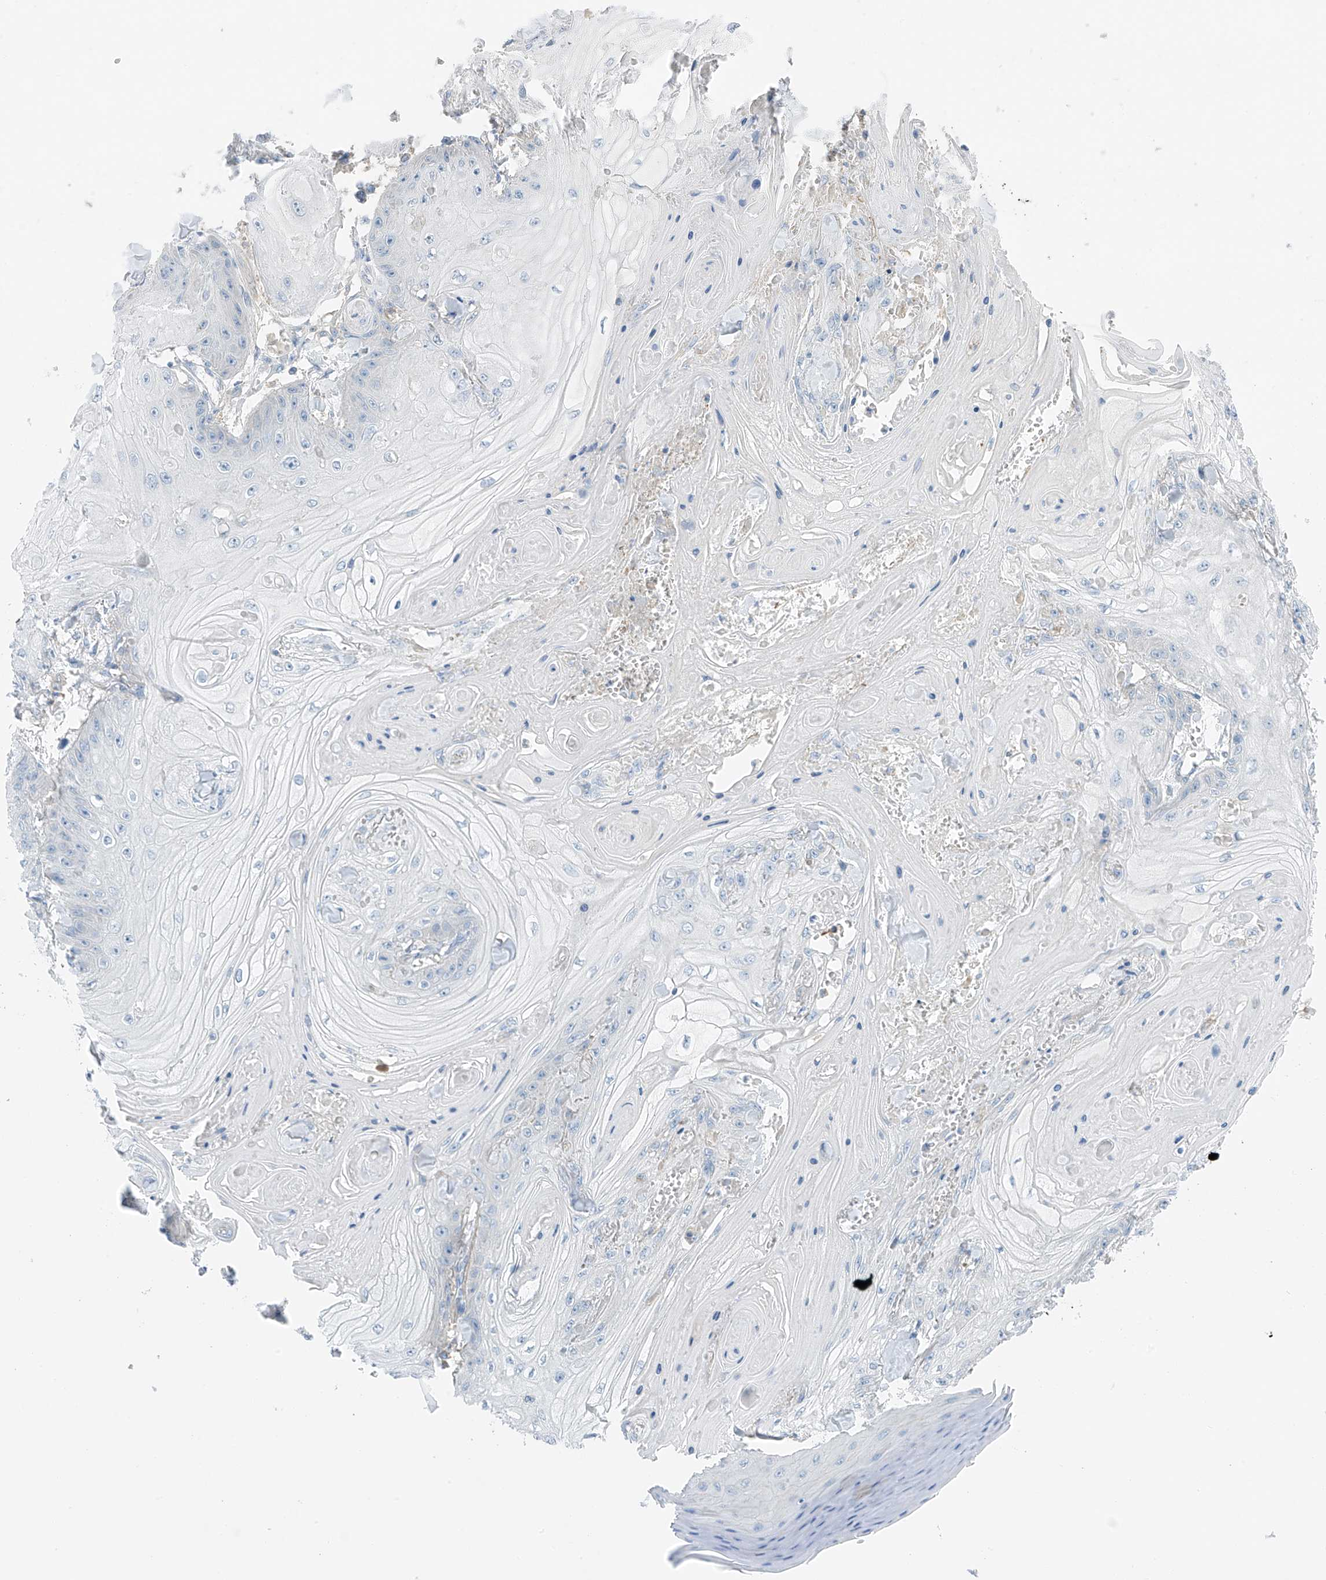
{"staining": {"intensity": "negative", "quantity": "none", "location": "none"}, "tissue": "skin cancer", "cell_type": "Tumor cells", "image_type": "cancer", "snomed": [{"axis": "morphology", "description": "Squamous cell carcinoma, NOS"}, {"axis": "topography", "description": "Skin"}], "caption": "There is no significant expression in tumor cells of skin cancer.", "gene": "NALCN", "patient": {"sex": "male", "age": 74}}